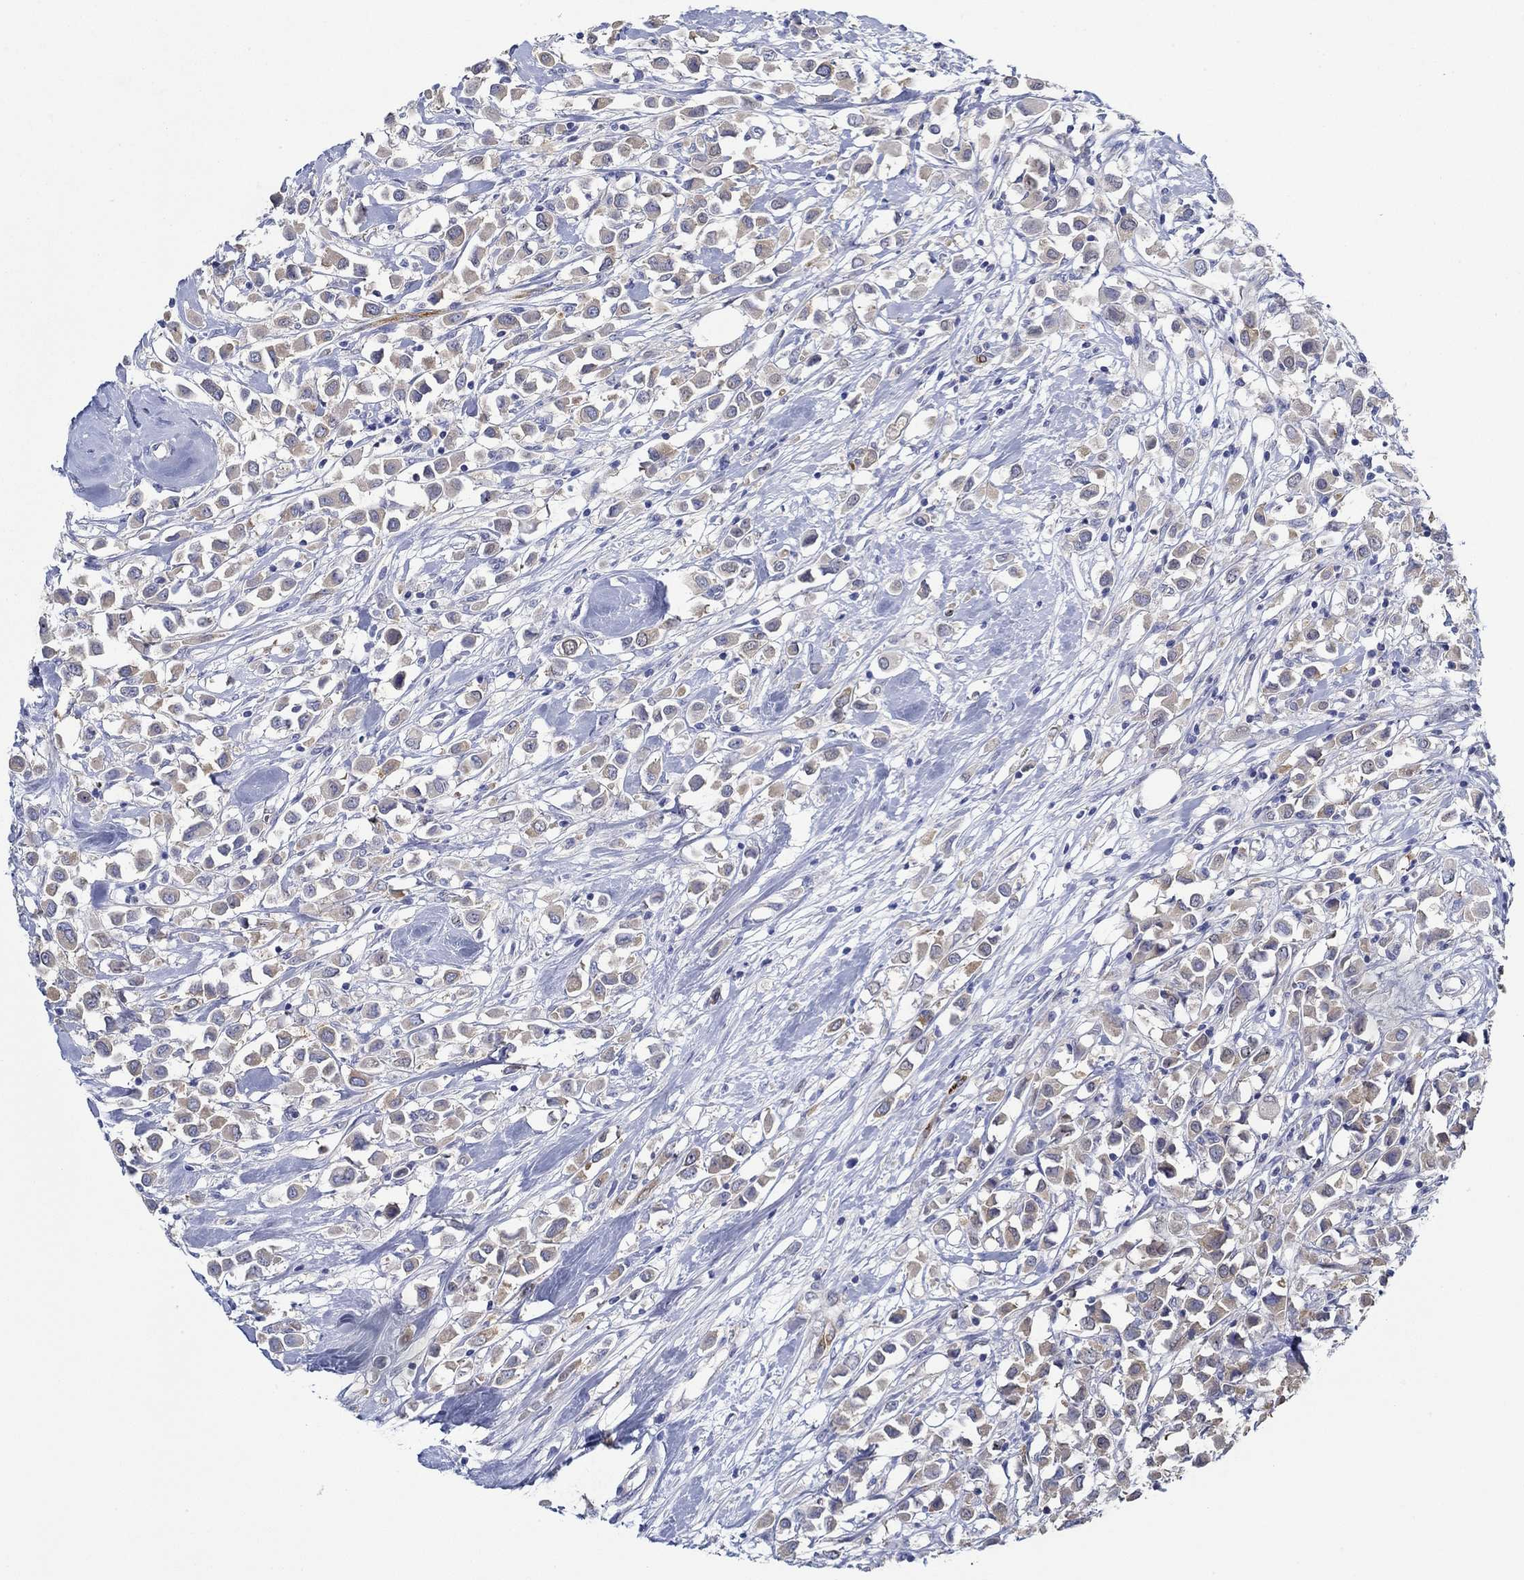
{"staining": {"intensity": "weak", "quantity": "25%-75%", "location": "cytoplasmic/membranous"}, "tissue": "breast cancer", "cell_type": "Tumor cells", "image_type": "cancer", "snomed": [{"axis": "morphology", "description": "Duct carcinoma"}, {"axis": "topography", "description": "Breast"}], "caption": "There is low levels of weak cytoplasmic/membranous expression in tumor cells of intraductal carcinoma (breast), as demonstrated by immunohistochemical staining (brown color).", "gene": "SLC27A3", "patient": {"sex": "female", "age": 61}}